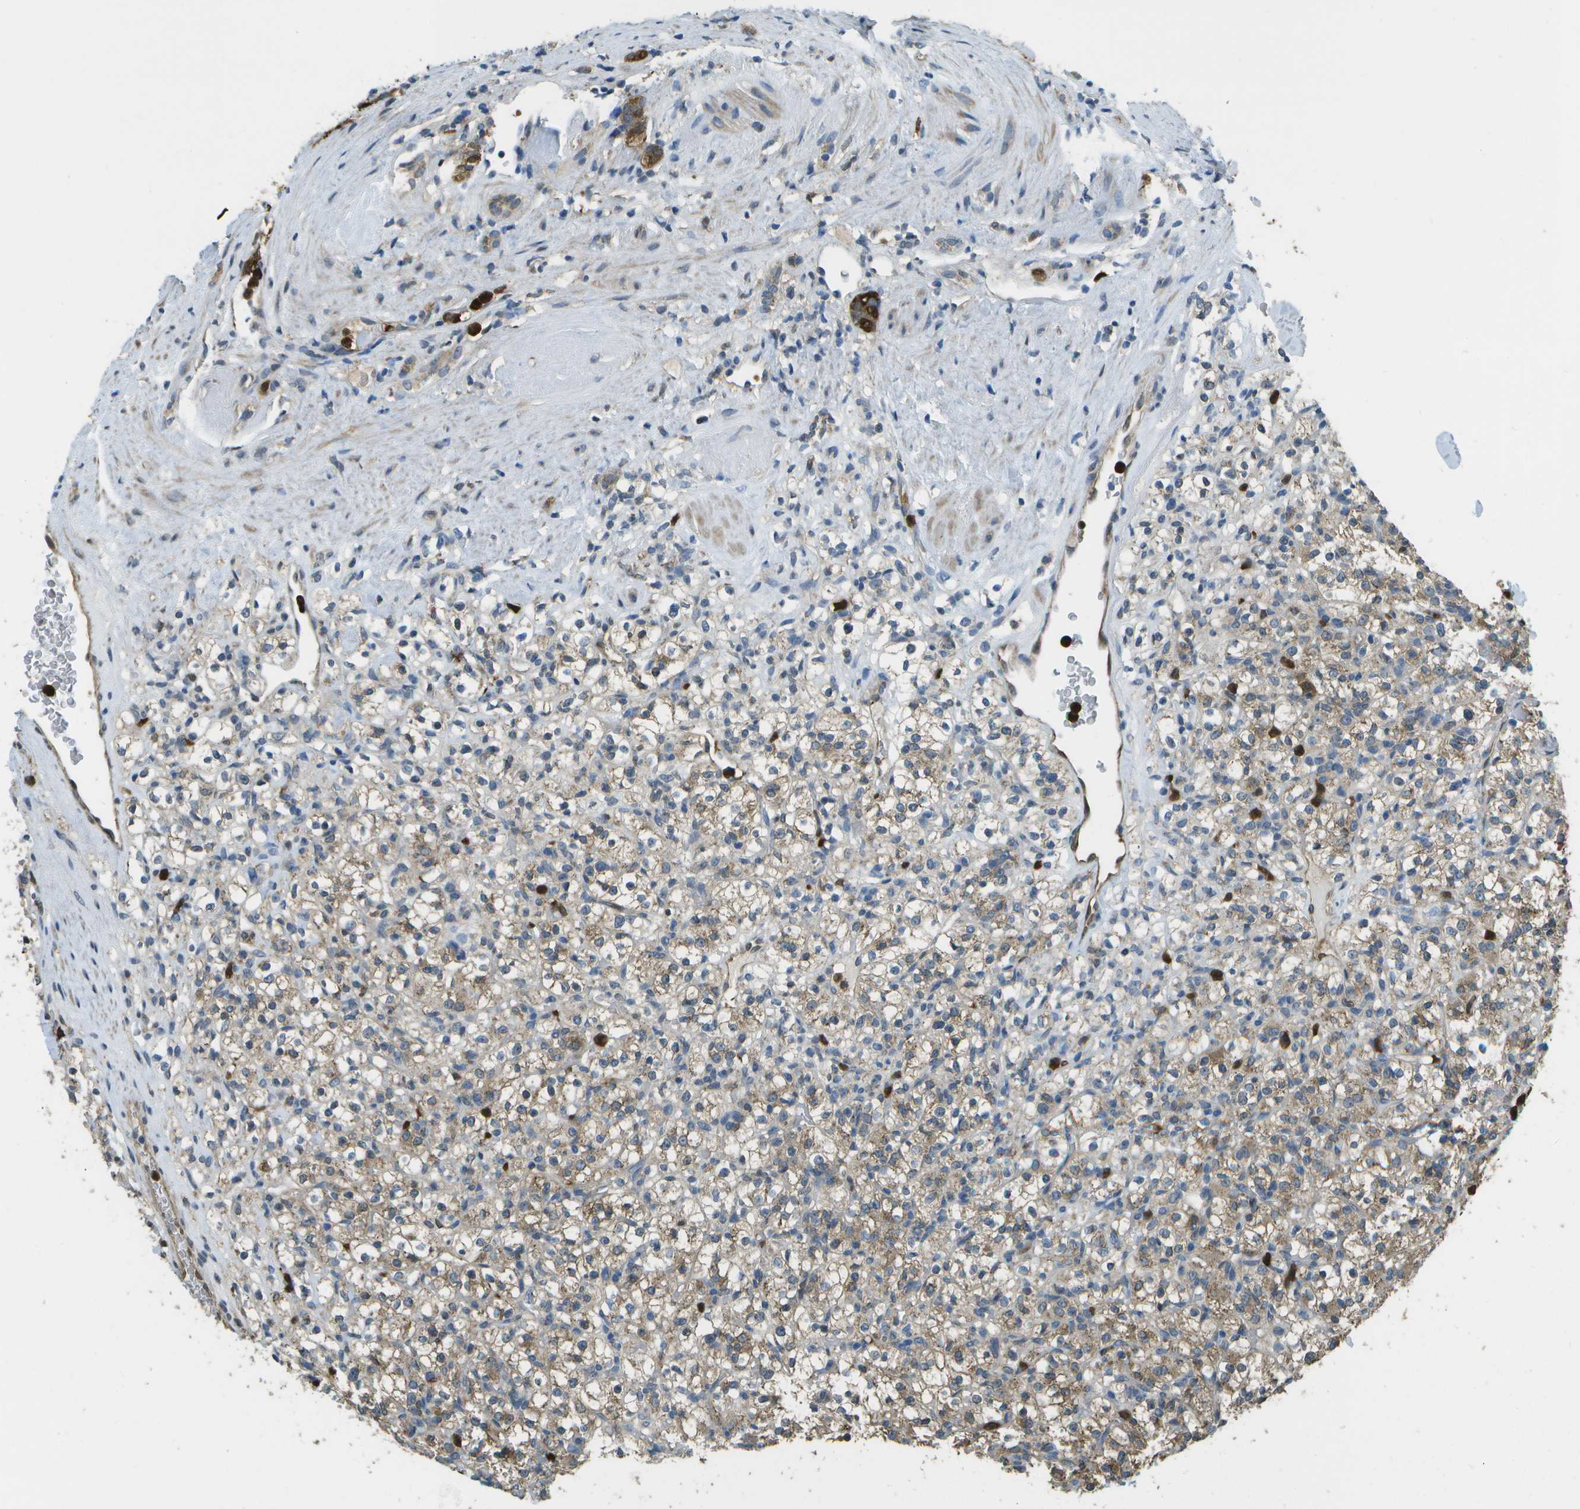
{"staining": {"intensity": "weak", "quantity": ">75%", "location": "cytoplasmic/membranous"}, "tissue": "renal cancer", "cell_type": "Tumor cells", "image_type": "cancer", "snomed": [{"axis": "morphology", "description": "Normal tissue, NOS"}, {"axis": "morphology", "description": "Adenocarcinoma, NOS"}, {"axis": "topography", "description": "Kidney"}], "caption": "DAB immunohistochemical staining of renal cancer (adenocarcinoma) shows weak cytoplasmic/membranous protein positivity in about >75% of tumor cells.", "gene": "CACHD1", "patient": {"sex": "female", "age": 72}}